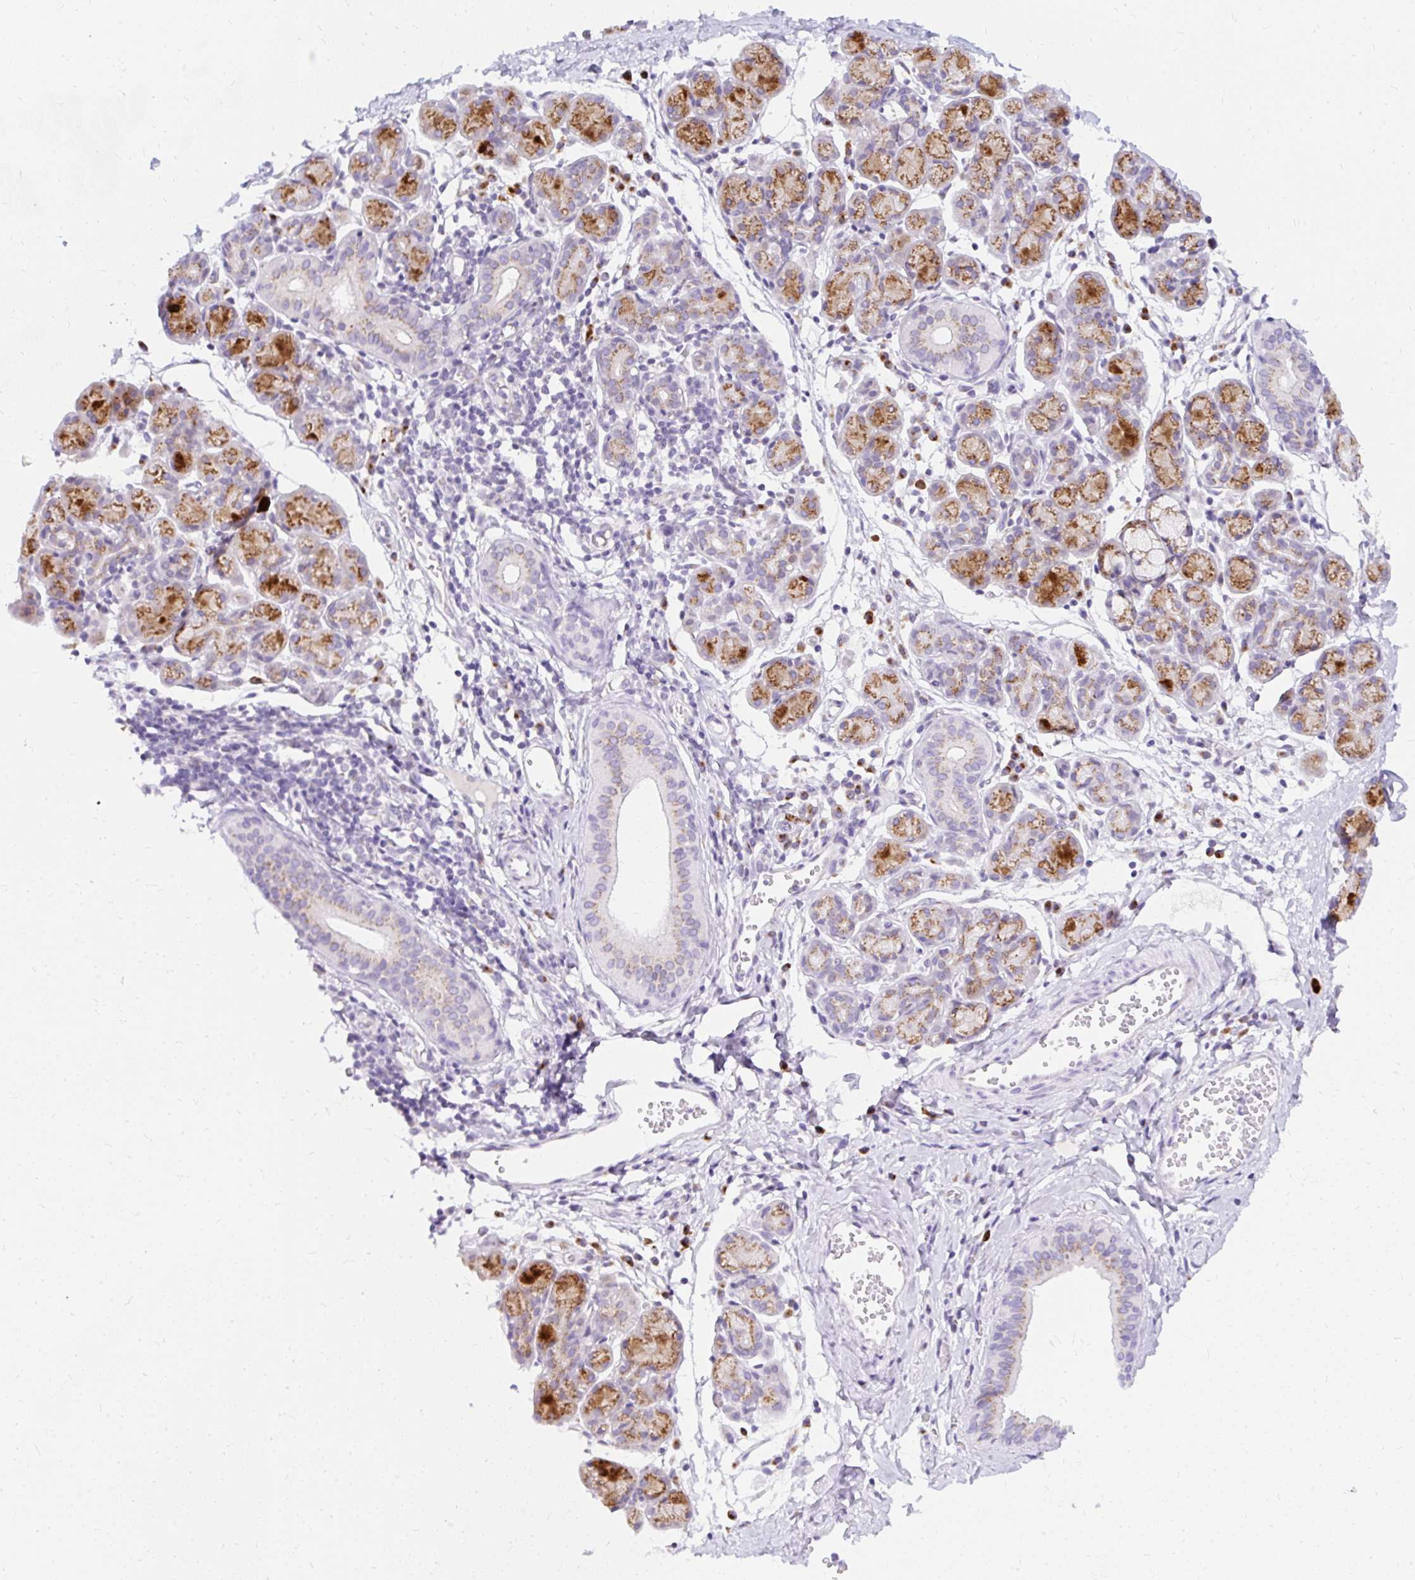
{"staining": {"intensity": "moderate", "quantity": "25%-75%", "location": "cytoplasmic/membranous"}, "tissue": "salivary gland", "cell_type": "Glandular cells", "image_type": "normal", "snomed": [{"axis": "morphology", "description": "Normal tissue, NOS"}, {"axis": "morphology", "description": "Inflammation, NOS"}, {"axis": "topography", "description": "Lymph node"}, {"axis": "topography", "description": "Salivary gland"}], "caption": "This histopathology image reveals normal salivary gland stained with immunohistochemistry (IHC) to label a protein in brown. The cytoplasmic/membranous of glandular cells show moderate positivity for the protein. Nuclei are counter-stained blue.", "gene": "GOLGA8A", "patient": {"sex": "male", "age": 3}}